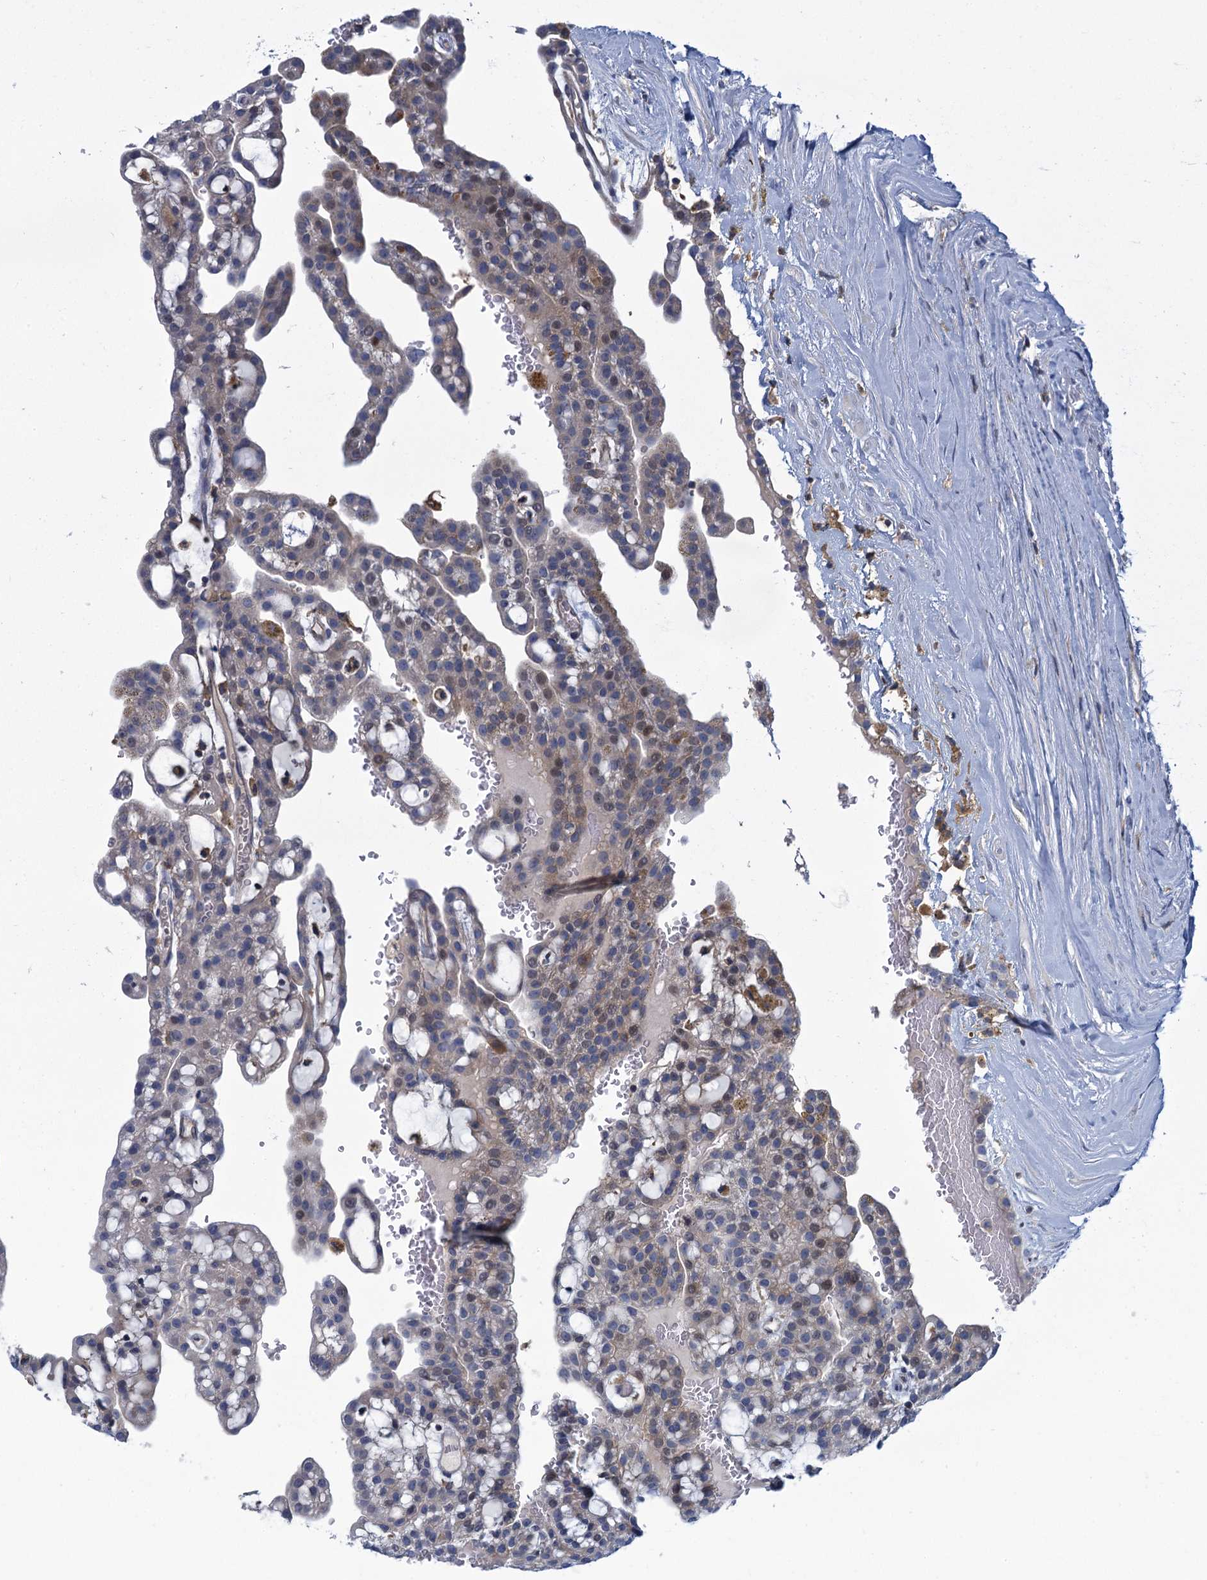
{"staining": {"intensity": "weak", "quantity": "<25%", "location": "cytoplasmic/membranous,nuclear"}, "tissue": "renal cancer", "cell_type": "Tumor cells", "image_type": "cancer", "snomed": [{"axis": "morphology", "description": "Adenocarcinoma, NOS"}, {"axis": "topography", "description": "Kidney"}], "caption": "This is an immunohistochemistry image of renal adenocarcinoma. There is no positivity in tumor cells.", "gene": "NCKAP1L", "patient": {"sex": "male", "age": 63}}